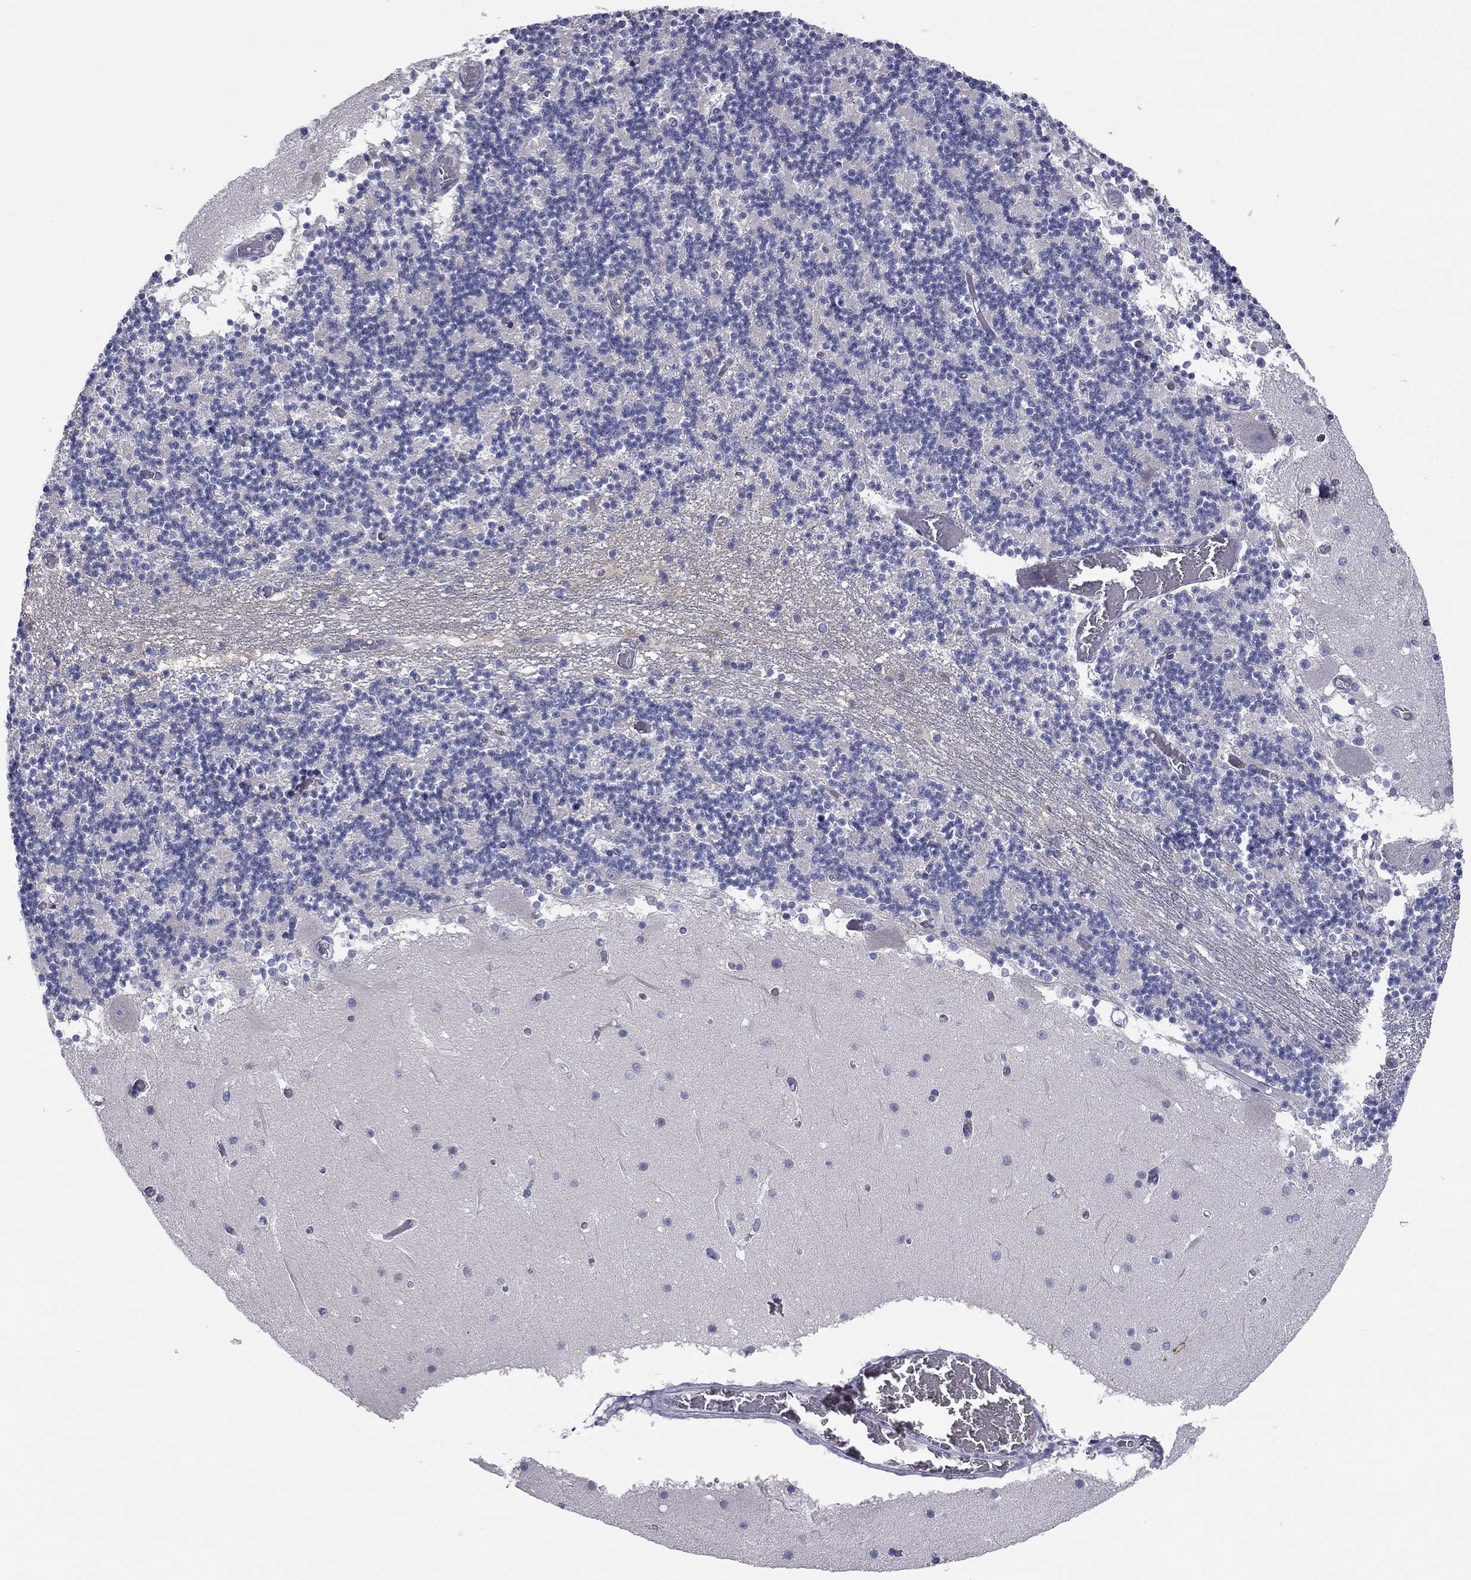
{"staining": {"intensity": "negative", "quantity": "none", "location": "none"}, "tissue": "cerebellum", "cell_type": "Cells in granular layer", "image_type": "normal", "snomed": [{"axis": "morphology", "description": "Normal tissue, NOS"}, {"axis": "topography", "description": "Cerebellum"}], "caption": "High power microscopy photomicrograph of an immunohistochemistry (IHC) histopathology image of normal cerebellum, revealing no significant positivity in cells in granular layer.", "gene": "GRK7", "patient": {"sex": "female", "age": 28}}